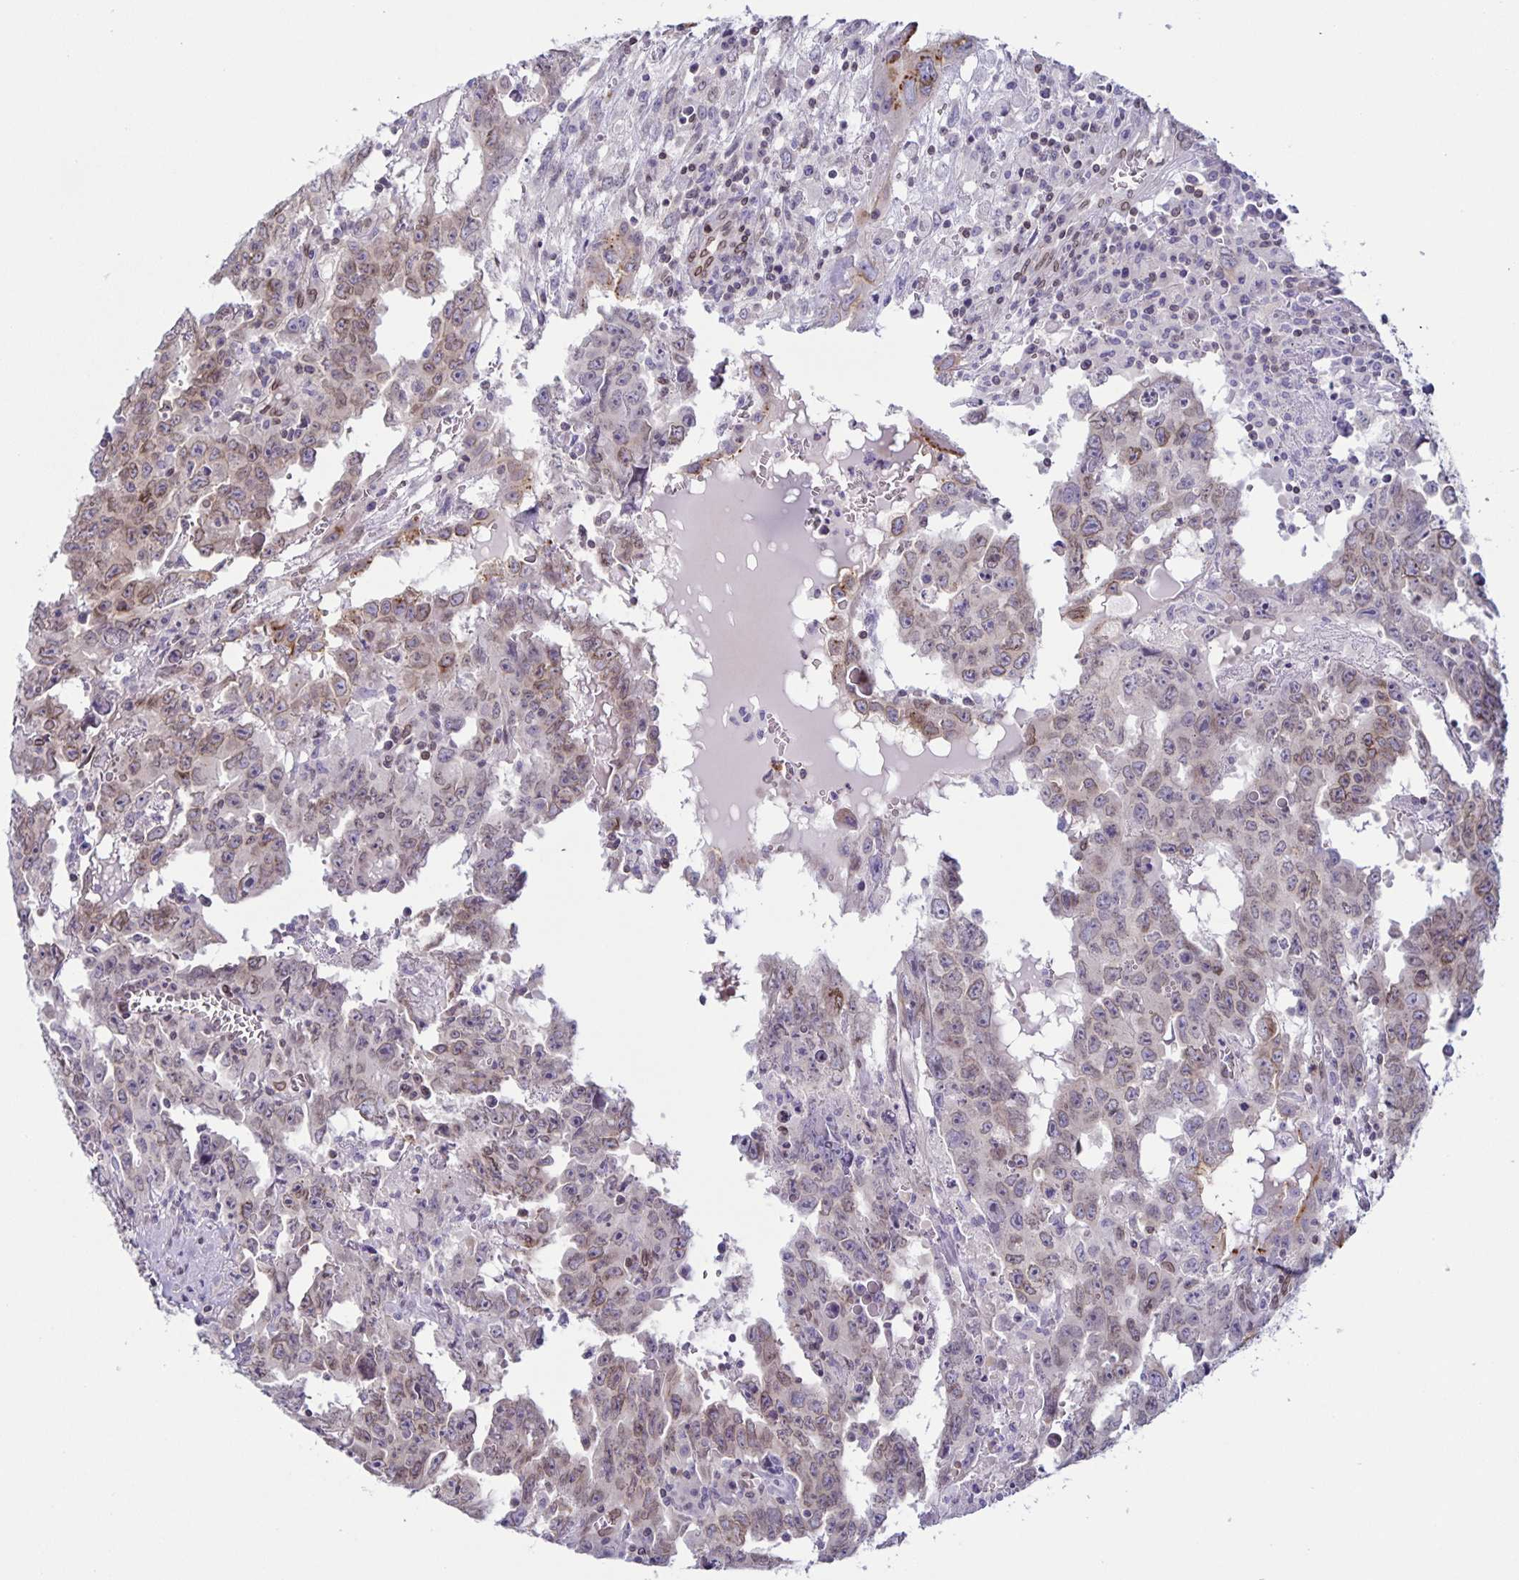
{"staining": {"intensity": "weak", "quantity": "<25%", "location": "cytoplasmic/membranous,nuclear"}, "tissue": "testis cancer", "cell_type": "Tumor cells", "image_type": "cancer", "snomed": [{"axis": "morphology", "description": "Carcinoma, Embryonal, NOS"}, {"axis": "topography", "description": "Testis"}], "caption": "The photomicrograph demonstrates no staining of tumor cells in testis cancer (embryonal carcinoma).", "gene": "SYNE2", "patient": {"sex": "male", "age": 22}}